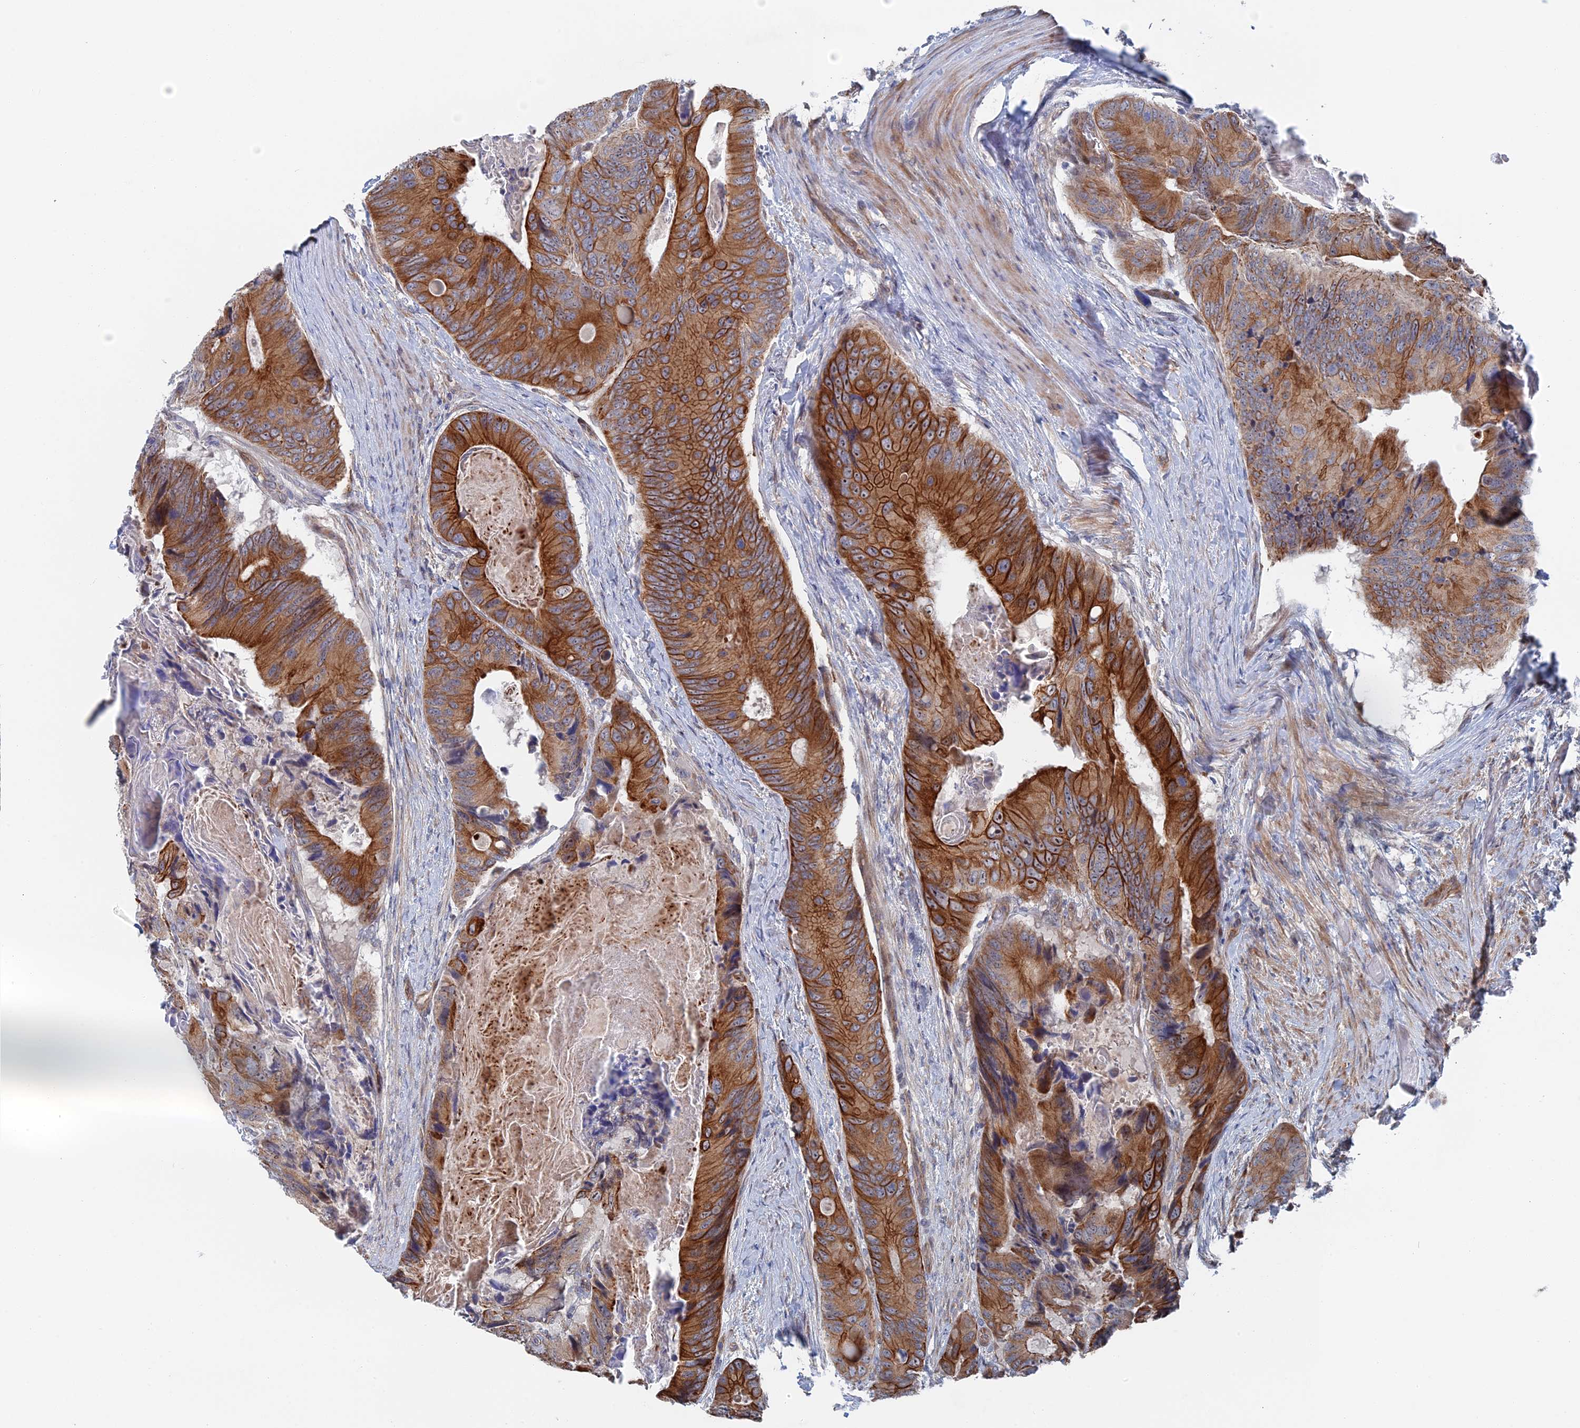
{"staining": {"intensity": "strong", "quantity": ">75%", "location": "cytoplasmic/membranous,nuclear"}, "tissue": "colorectal cancer", "cell_type": "Tumor cells", "image_type": "cancer", "snomed": [{"axis": "morphology", "description": "Adenocarcinoma, NOS"}, {"axis": "topography", "description": "Colon"}], "caption": "High-power microscopy captured an immunohistochemistry (IHC) micrograph of adenocarcinoma (colorectal), revealing strong cytoplasmic/membranous and nuclear staining in about >75% of tumor cells.", "gene": "IL7", "patient": {"sex": "male", "age": 84}}